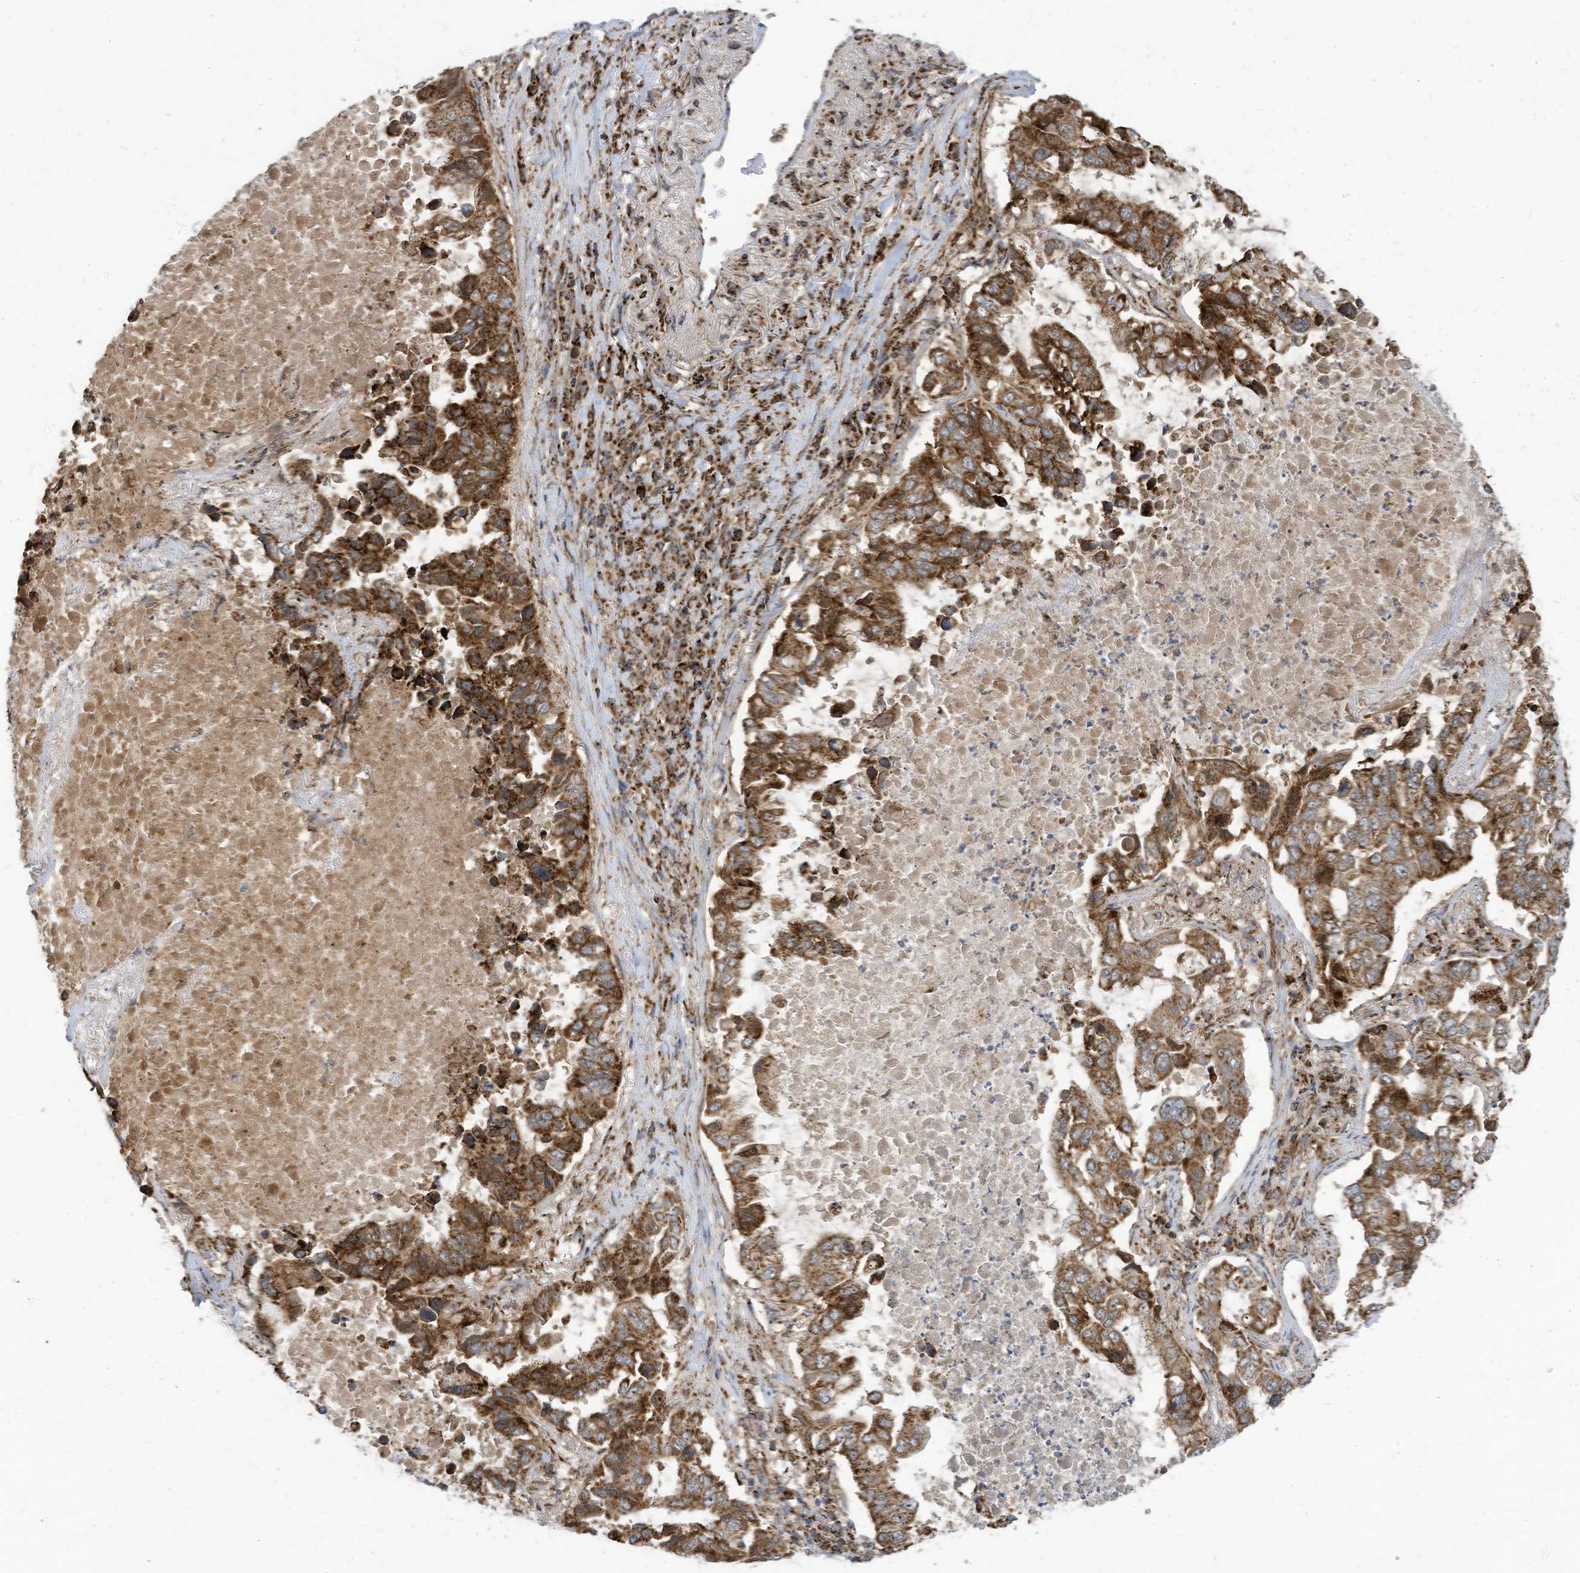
{"staining": {"intensity": "strong", "quantity": ">75%", "location": "cytoplasmic/membranous"}, "tissue": "lung cancer", "cell_type": "Tumor cells", "image_type": "cancer", "snomed": [{"axis": "morphology", "description": "Adenocarcinoma, NOS"}, {"axis": "topography", "description": "Lung"}], "caption": "An IHC photomicrograph of tumor tissue is shown. Protein staining in brown highlights strong cytoplasmic/membranous positivity in lung cancer (adenocarcinoma) within tumor cells. The staining was performed using DAB (3,3'-diaminobenzidine) to visualize the protein expression in brown, while the nuclei were stained in blue with hematoxylin (Magnification: 20x).", "gene": "COX10", "patient": {"sex": "male", "age": 64}}